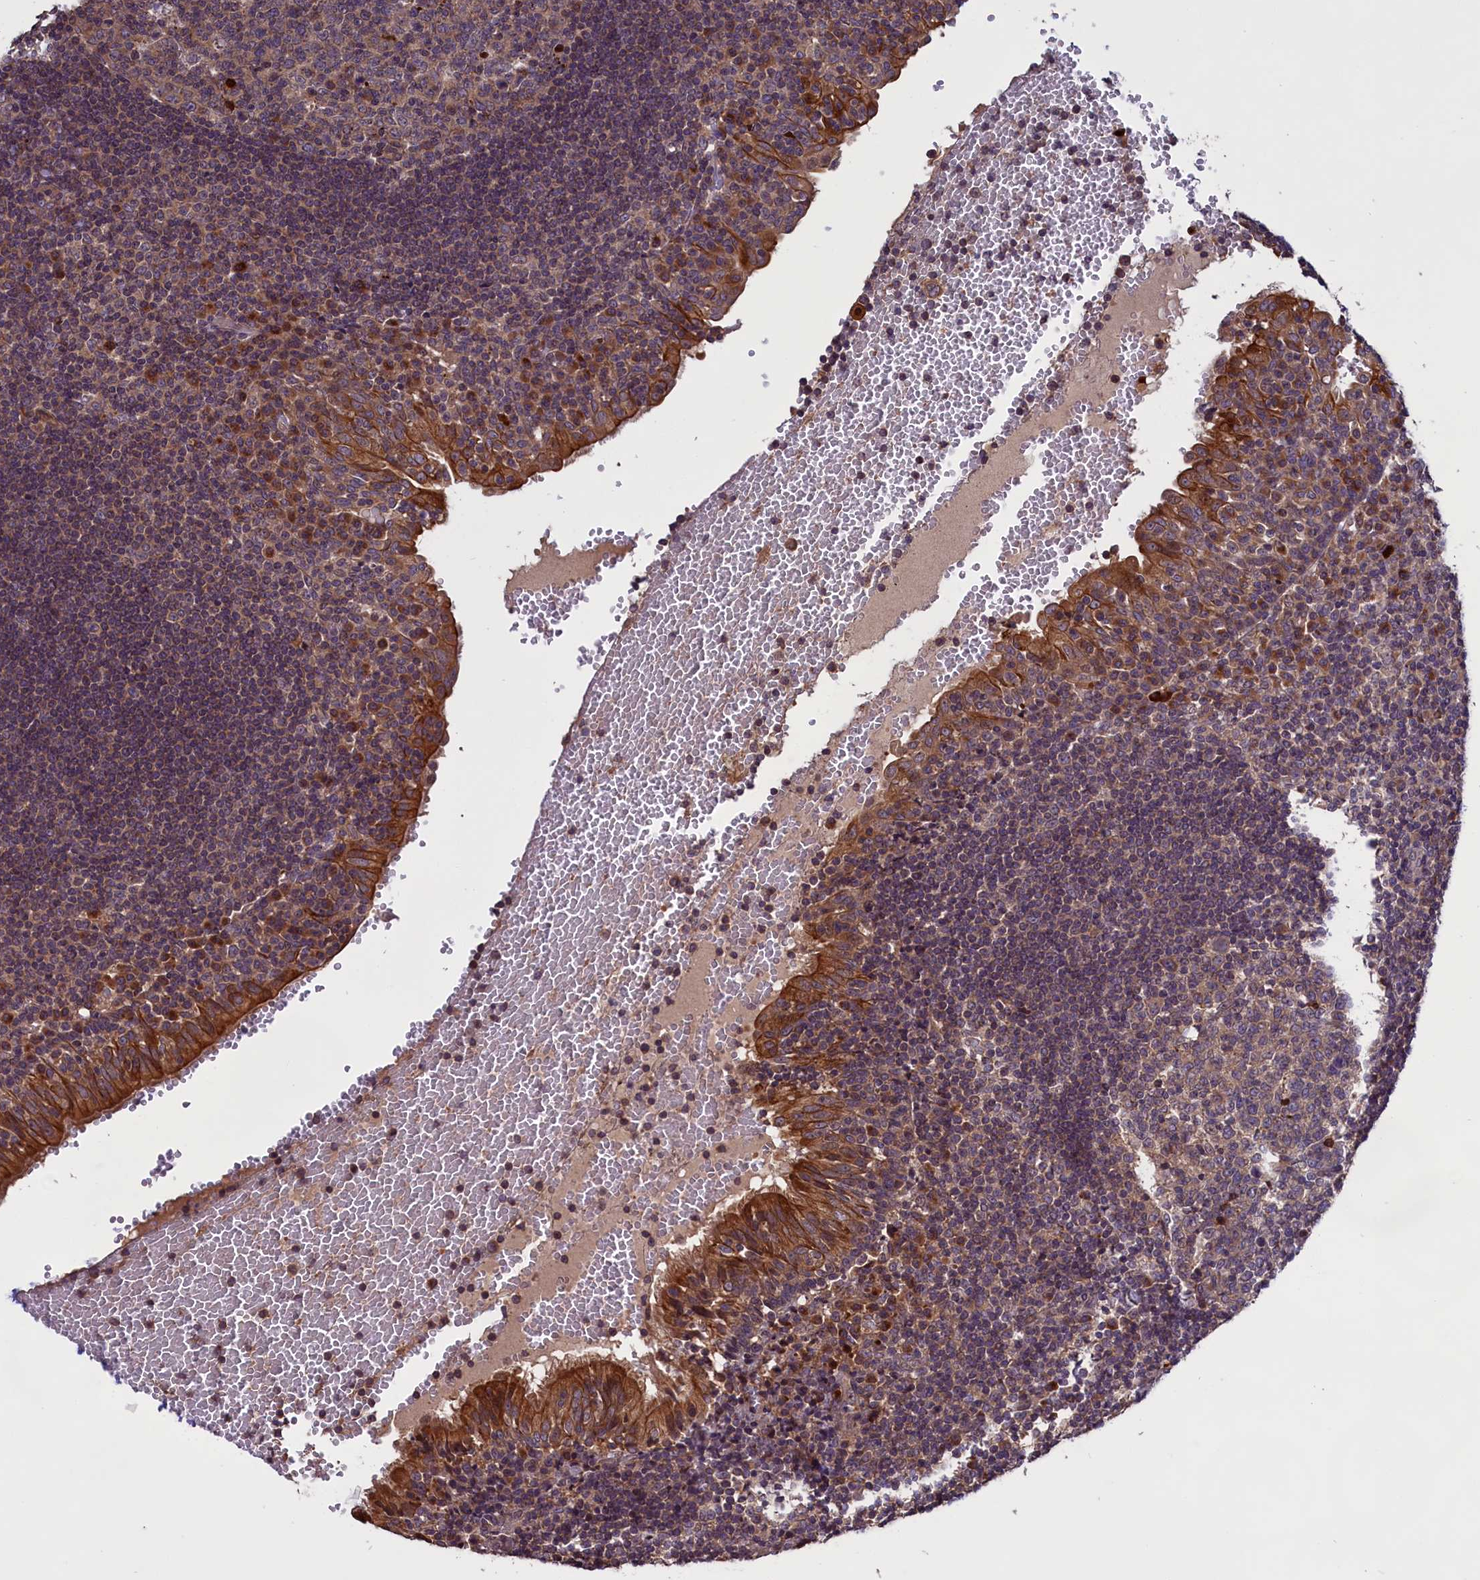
{"staining": {"intensity": "weak", "quantity": ">75%", "location": "cytoplasmic/membranous"}, "tissue": "tonsil", "cell_type": "Germinal center cells", "image_type": "normal", "snomed": [{"axis": "morphology", "description": "Normal tissue, NOS"}, {"axis": "topography", "description": "Tonsil"}], "caption": "An immunohistochemistry (IHC) histopathology image of benign tissue is shown. Protein staining in brown highlights weak cytoplasmic/membranous positivity in tonsil within germinal center cells. The staining is performed using DAB (3,3'-diaminobenzidine) brown chromogen to label protein expression. The nuclei are counter-stained blue using hematoxylin.", "gene": "DENND1B", "patient": {"sex": "female", "age": 40}}